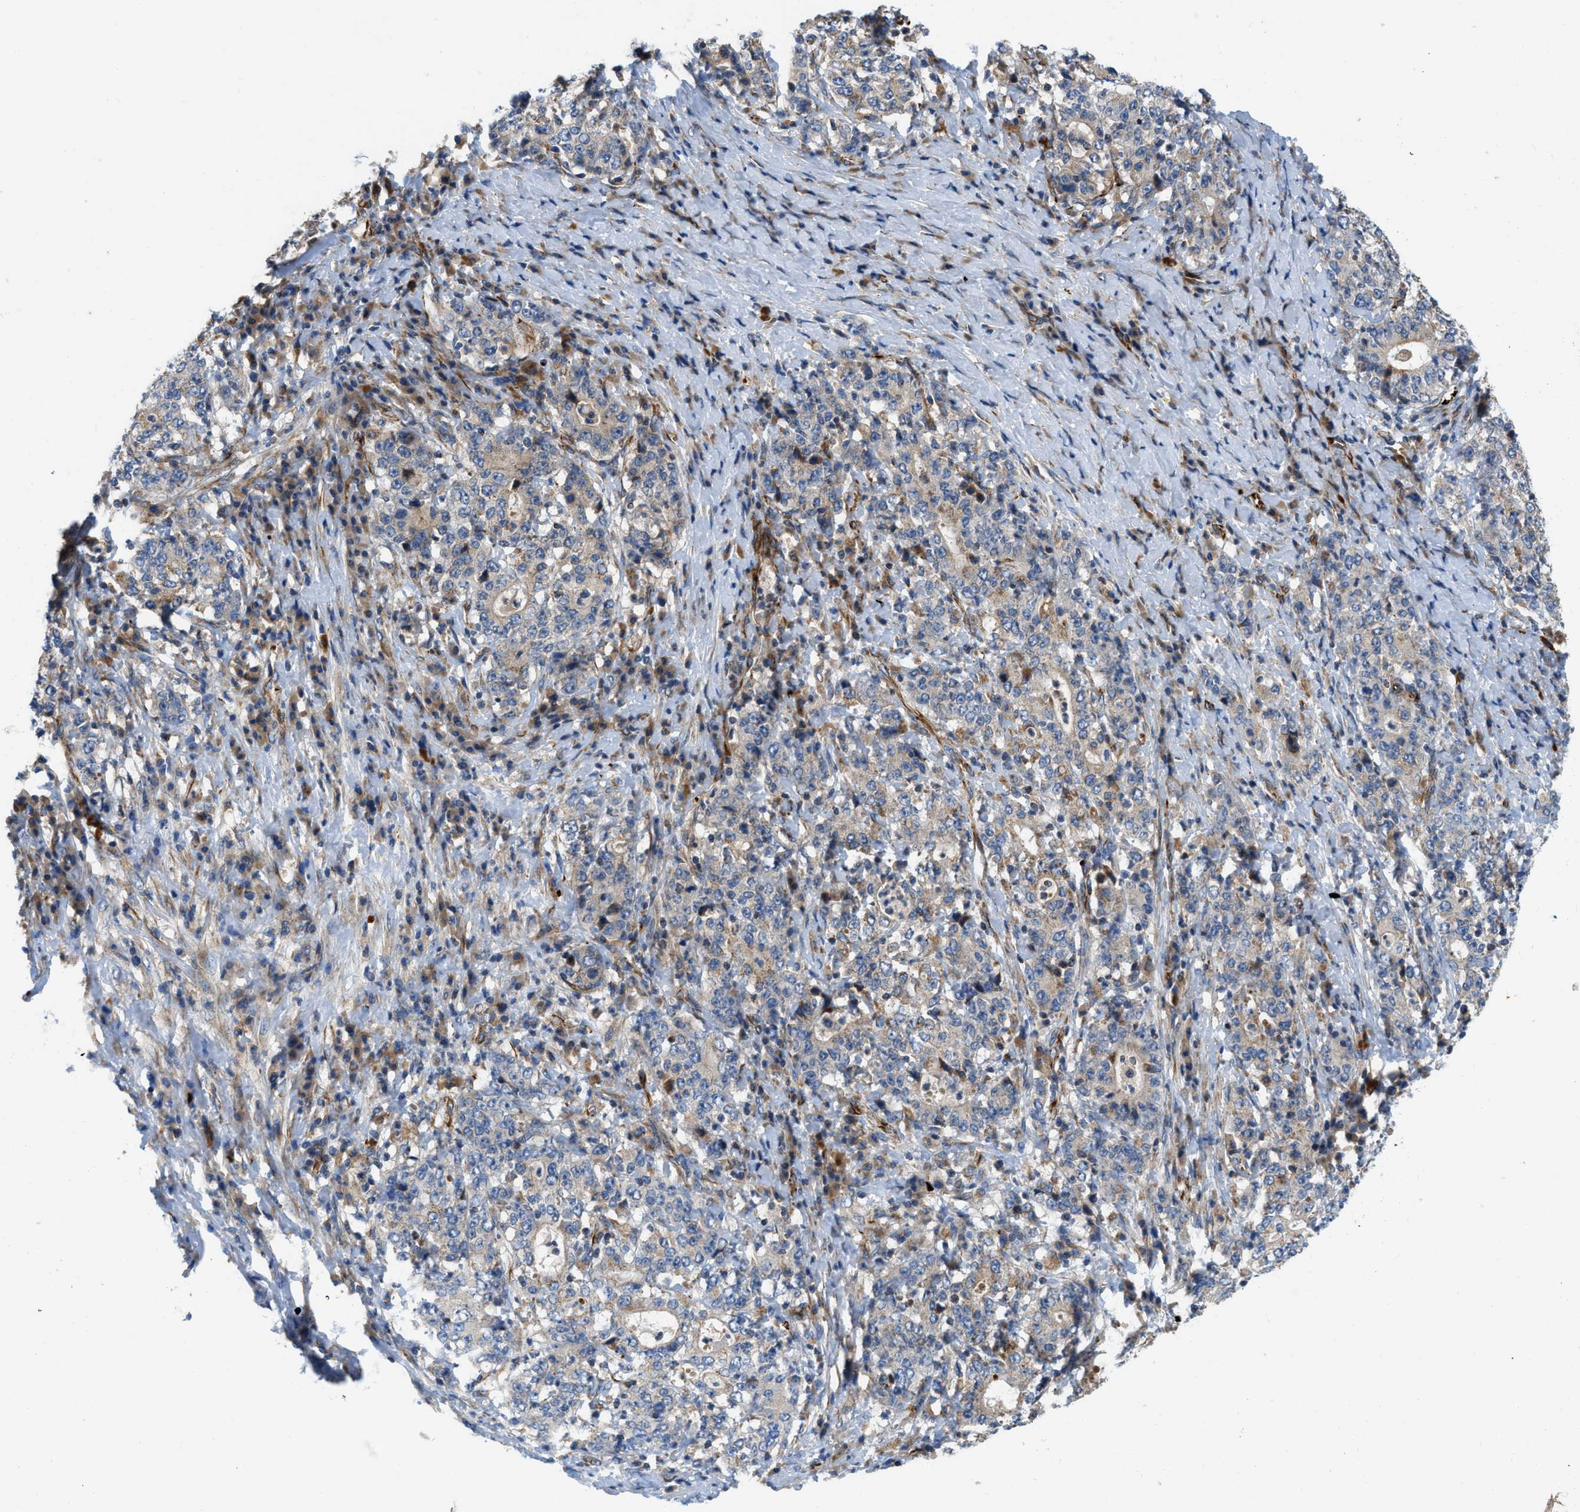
{"staining": {"intensity": "weak", "quantity": "<25%", "location": "cytoplasmic/membranous"}, "tissue": "stomach cancer", "cell_type": "Tumor cells", "image_type": "cancer", "snomed": [{"axis": "morphology", "description": "Normal tissue, NOS"}, {"axis": "morphology", "description": "Adenocarcinoma, NOS"}, {"axis": "topography", "description": "Stomach, upper"}, {"axis": "topography", "description": "Stomach"}], "caption": "Histopathology image shows no protein staining in tumor cells of adenocarcinoma (stomach) tissue.", "gene": "ZNF831", "patient": {"sex": "male", "age": 59}}